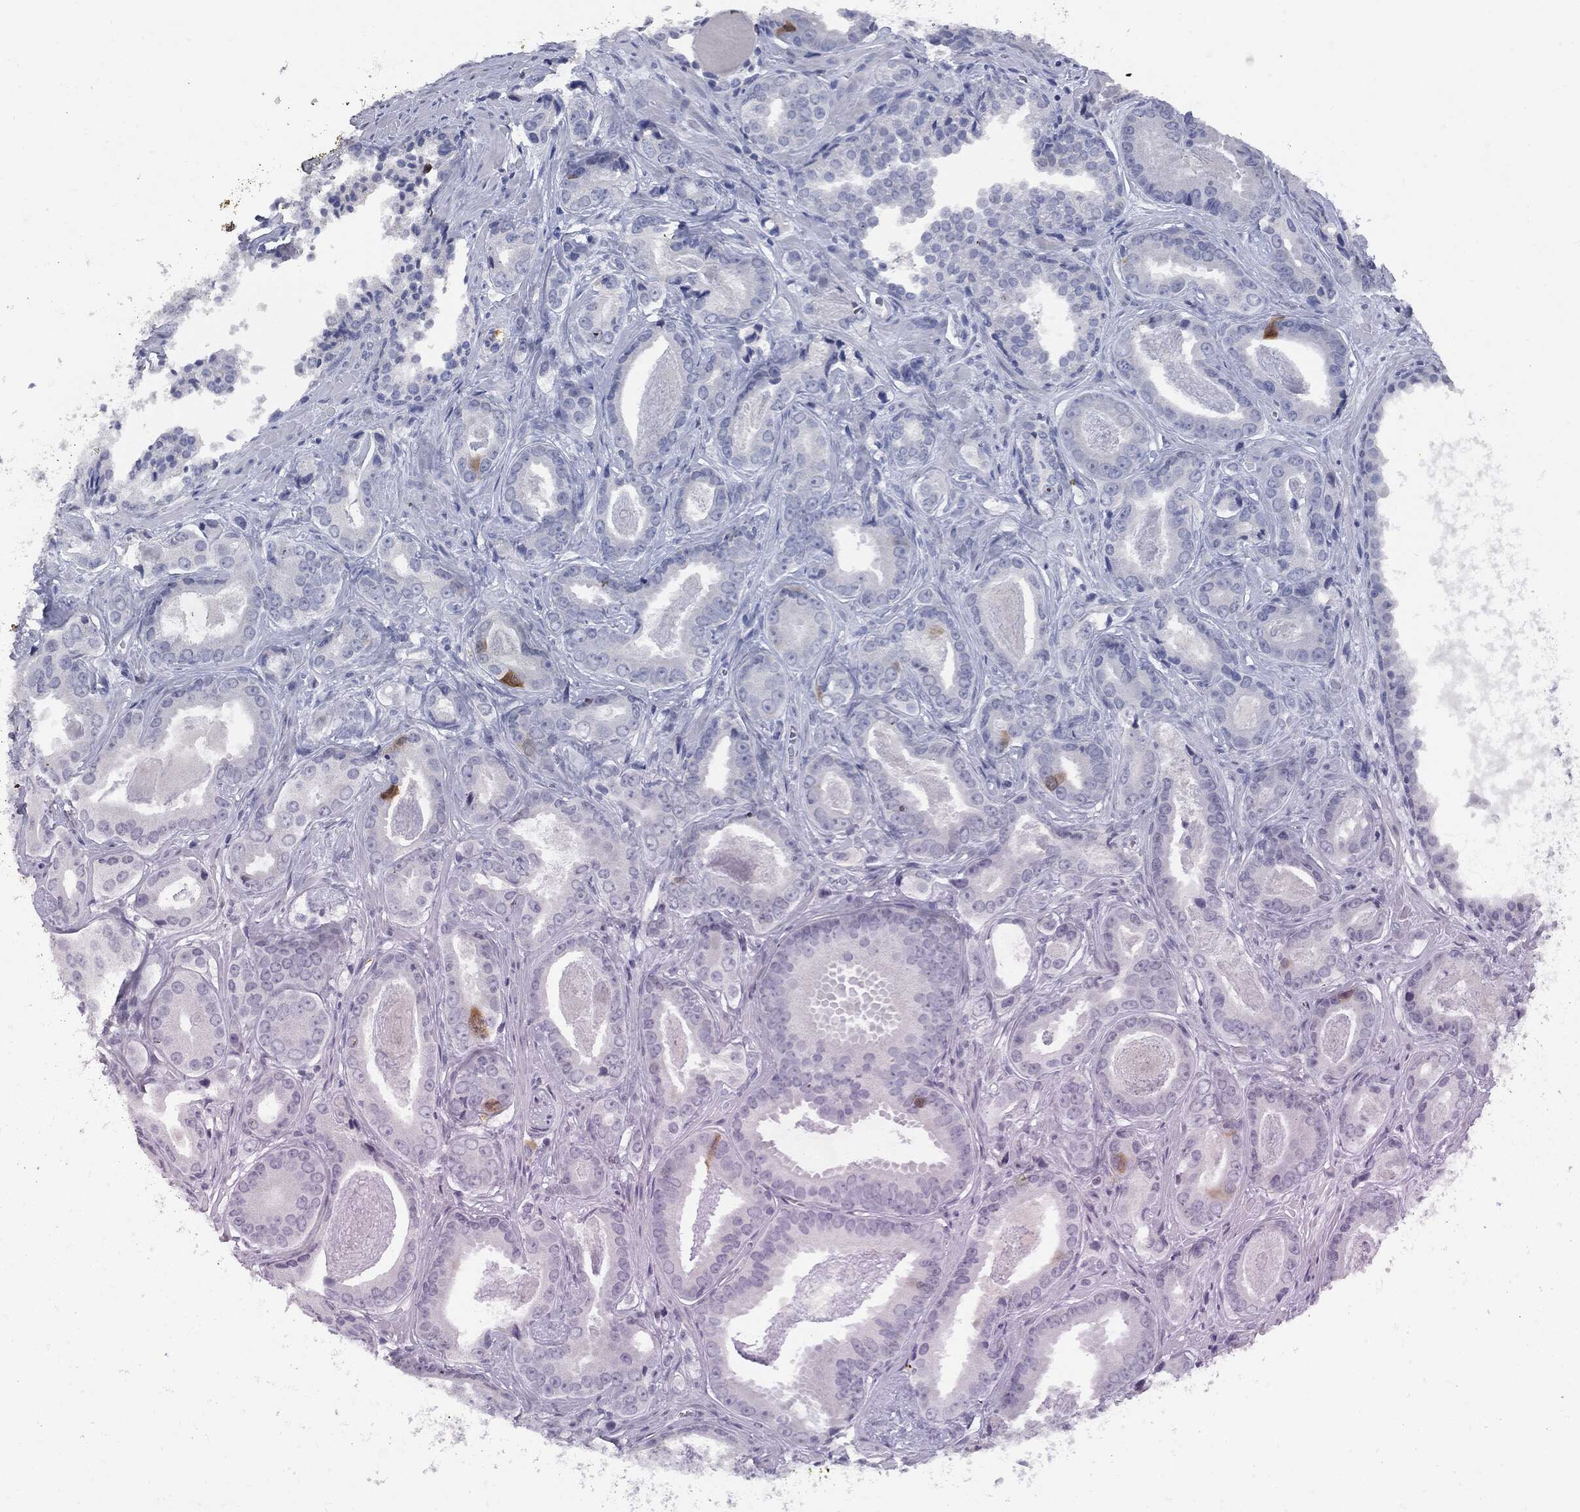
{"staining": {"intensity": "moderate", "quantity": "<25%", "location": "cytoplasmic/membranous"}, "tissue": "prostate cancer", "cell_type": "Tumor cells", "image_type": "cancer", "snomed": [{"axis": "morphology", "description": "Adenocarcinoma, NOS"}, {"axis": "topography", "description": "Prostate"}], "caption": "Immunohistochemistry of adenocarcinoma (prostate) demonstrates low levels of moderate cytoplasmic/membranous staining in about <25% of tumor cells. The staining was performed using DAB, with brown indicating positive protein expression. Nuclei are stained blue with hematoxylin.", "gene": "UBE2C", "patient": {"sex": "male", "age": 61}}